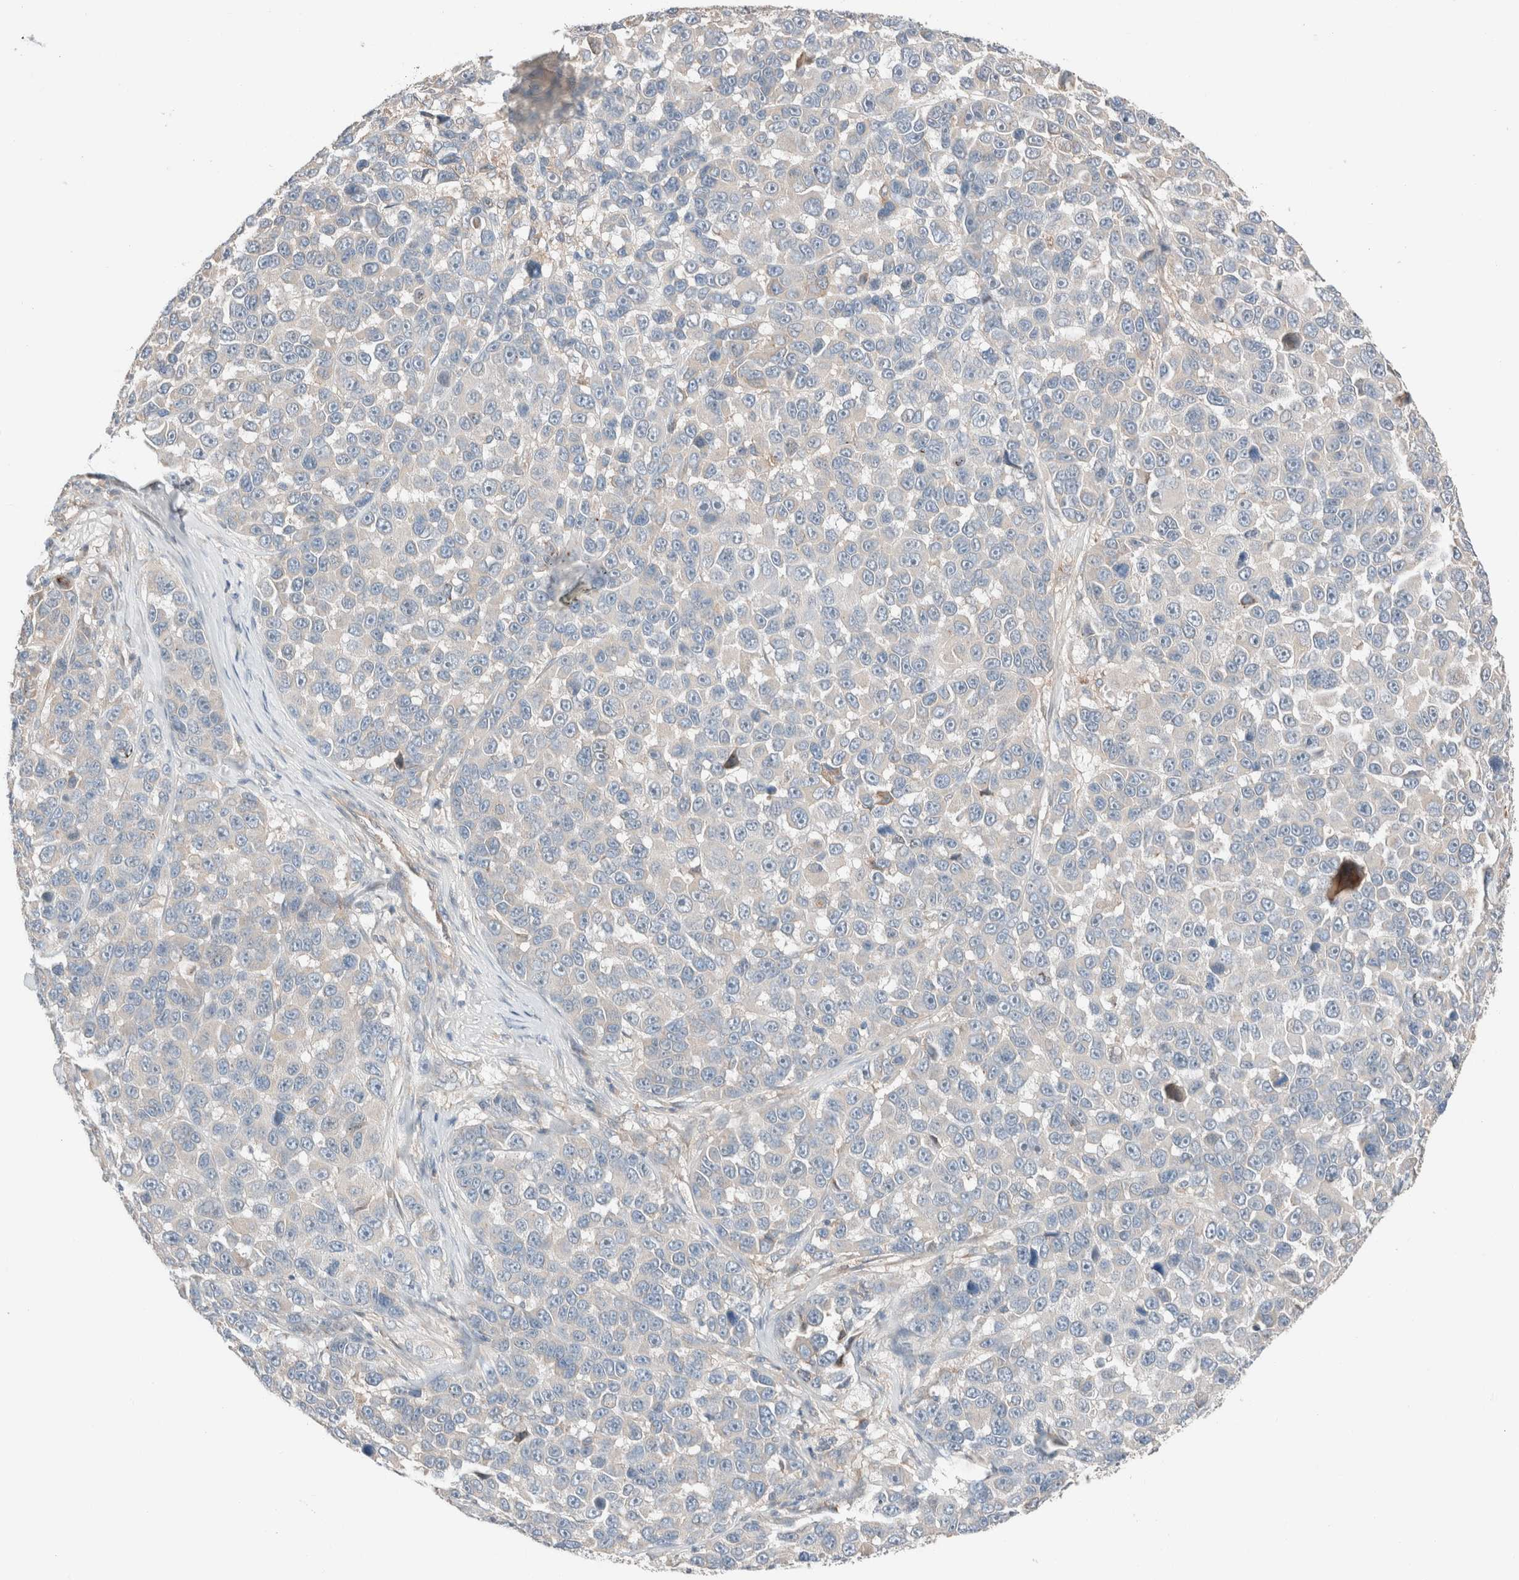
{"staining": {"intensity": "negative", "quantity": "none", "location": "none"}, "tissue": "melanoma", "cell_type": "Tumor cells", "image_type": "cancer", "snomed": [{"axis": "morphology", "description": "Malignant melanoma, NOS"}, {"axis": "topography", "description": "Skin"}], "caption": "DAB immunohistochemical staining of malignant melanoma shows no significant staining in tumor cells.", "gene": "PCM1", "patient": {"sex": "male", "age": 53}}